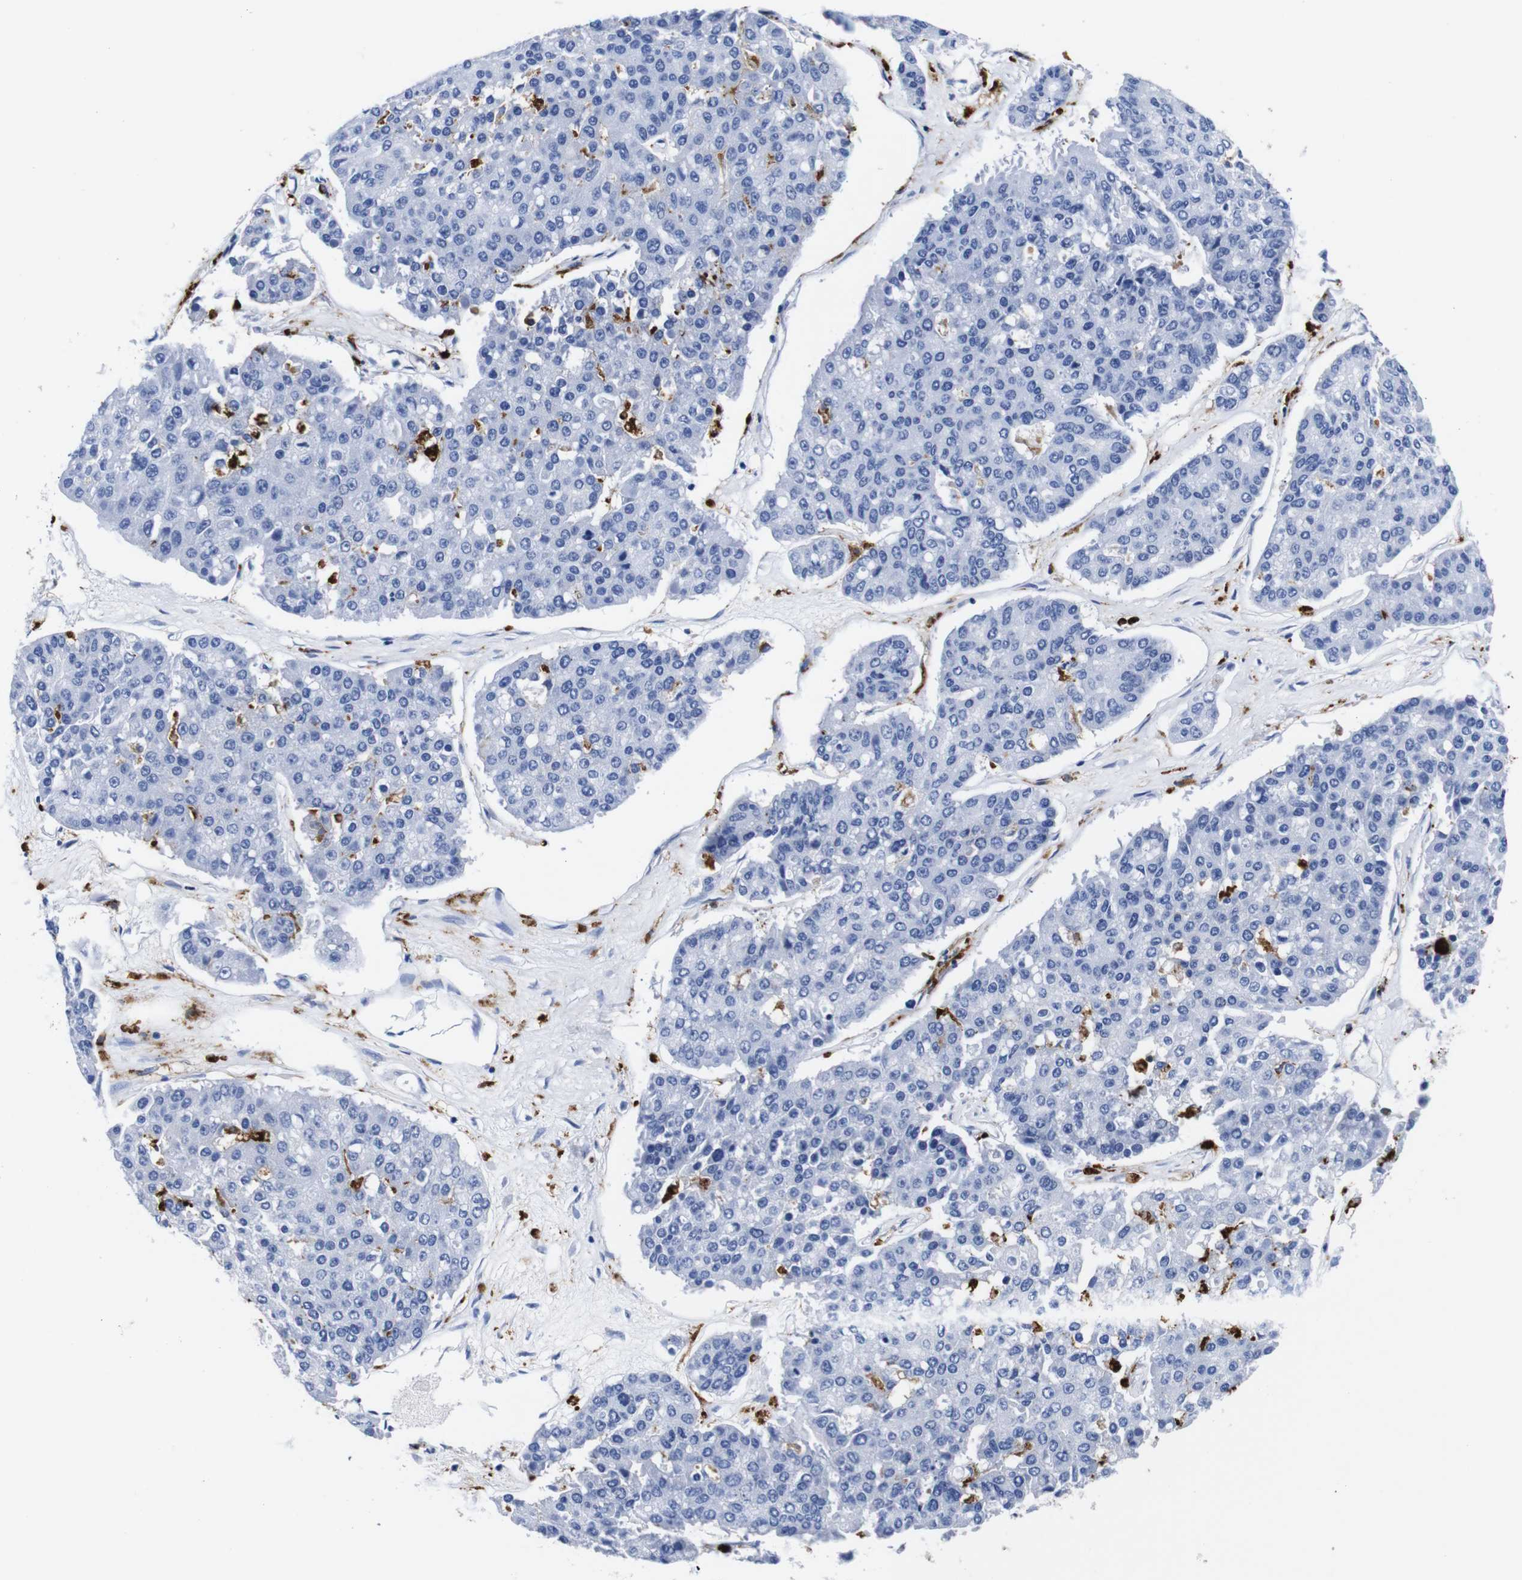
{"staining": {"intensity": "negative", "quantity": "none", "location": "none"}, "tissue": "pancreatic cancer", "cell_type": "Tumor cells", "image_type": "cancer", "snomed": [{"axis": "morphology", "description": "Adenocarcinoma, NOS"}, {"axis": "topography", "description": "Pancreas"}], "caption": "Immunohistochemistry (IHC) of human pancreatic cancer displays no expression in tumor cells.", "gene": "HLA-DMB", "patient": {"sex": "male", "age": 50}}